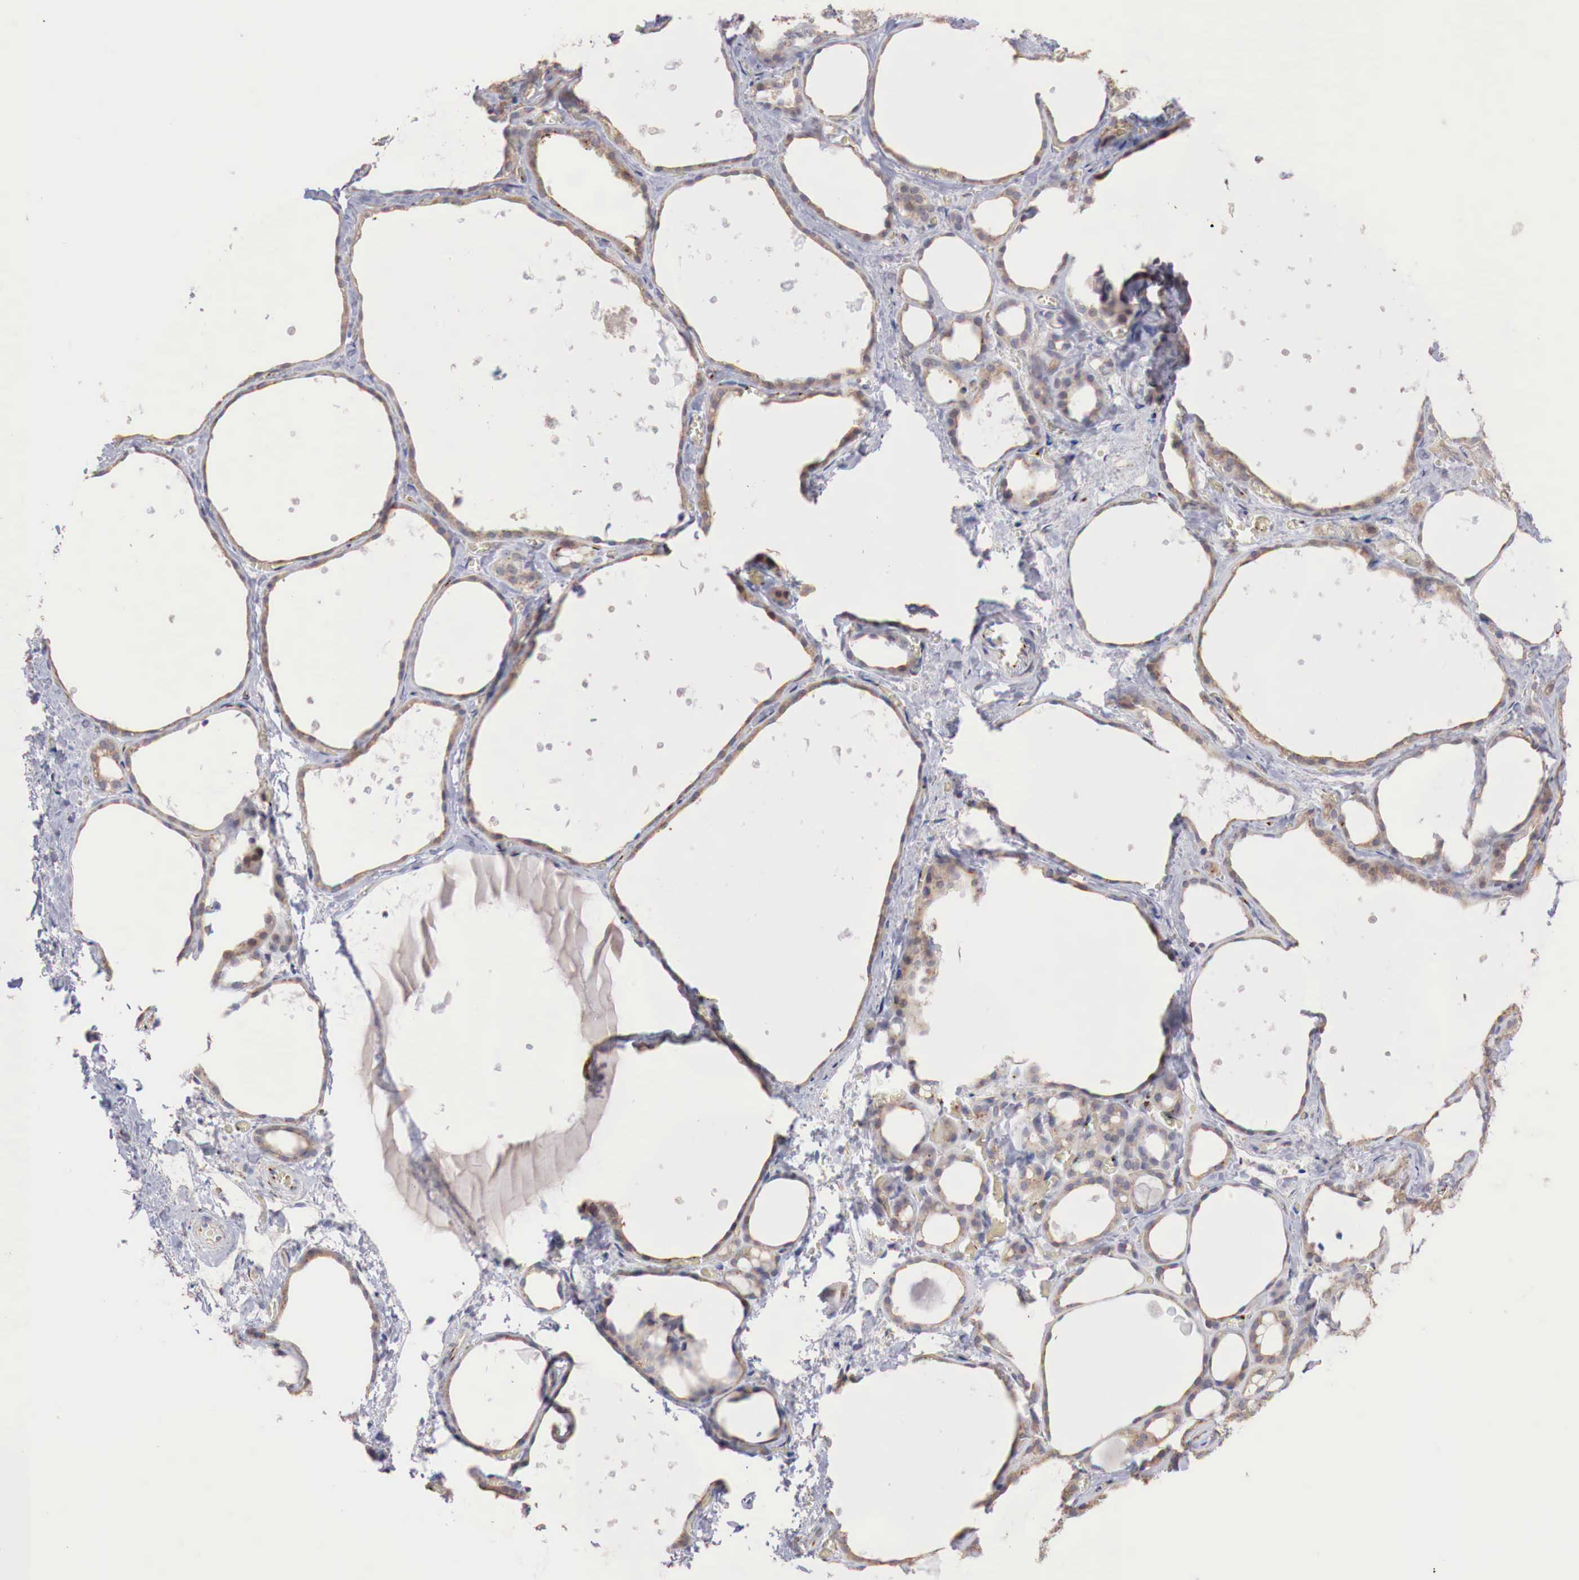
{"staining": {"intensity": "weak", "quantity": ">75%", "location": "cytoplasmic/membranous"}, "tissue": "thyroid gland", "cell_type": "Glandular cells", "image_type": "normal", "snomed": [{"axis": "morphology", "description": "Normal tissue, NOS"}, {"axis": "topography", "description": "Thyroid gland"}], "caption": "Thyroid gland stained with a brown dye exhibits weak cytoplasmic/membranous positive expression in about >75% of glandular cells.", "gene": "SYAP1", "patient": {"sex": "male", "age": 76}}